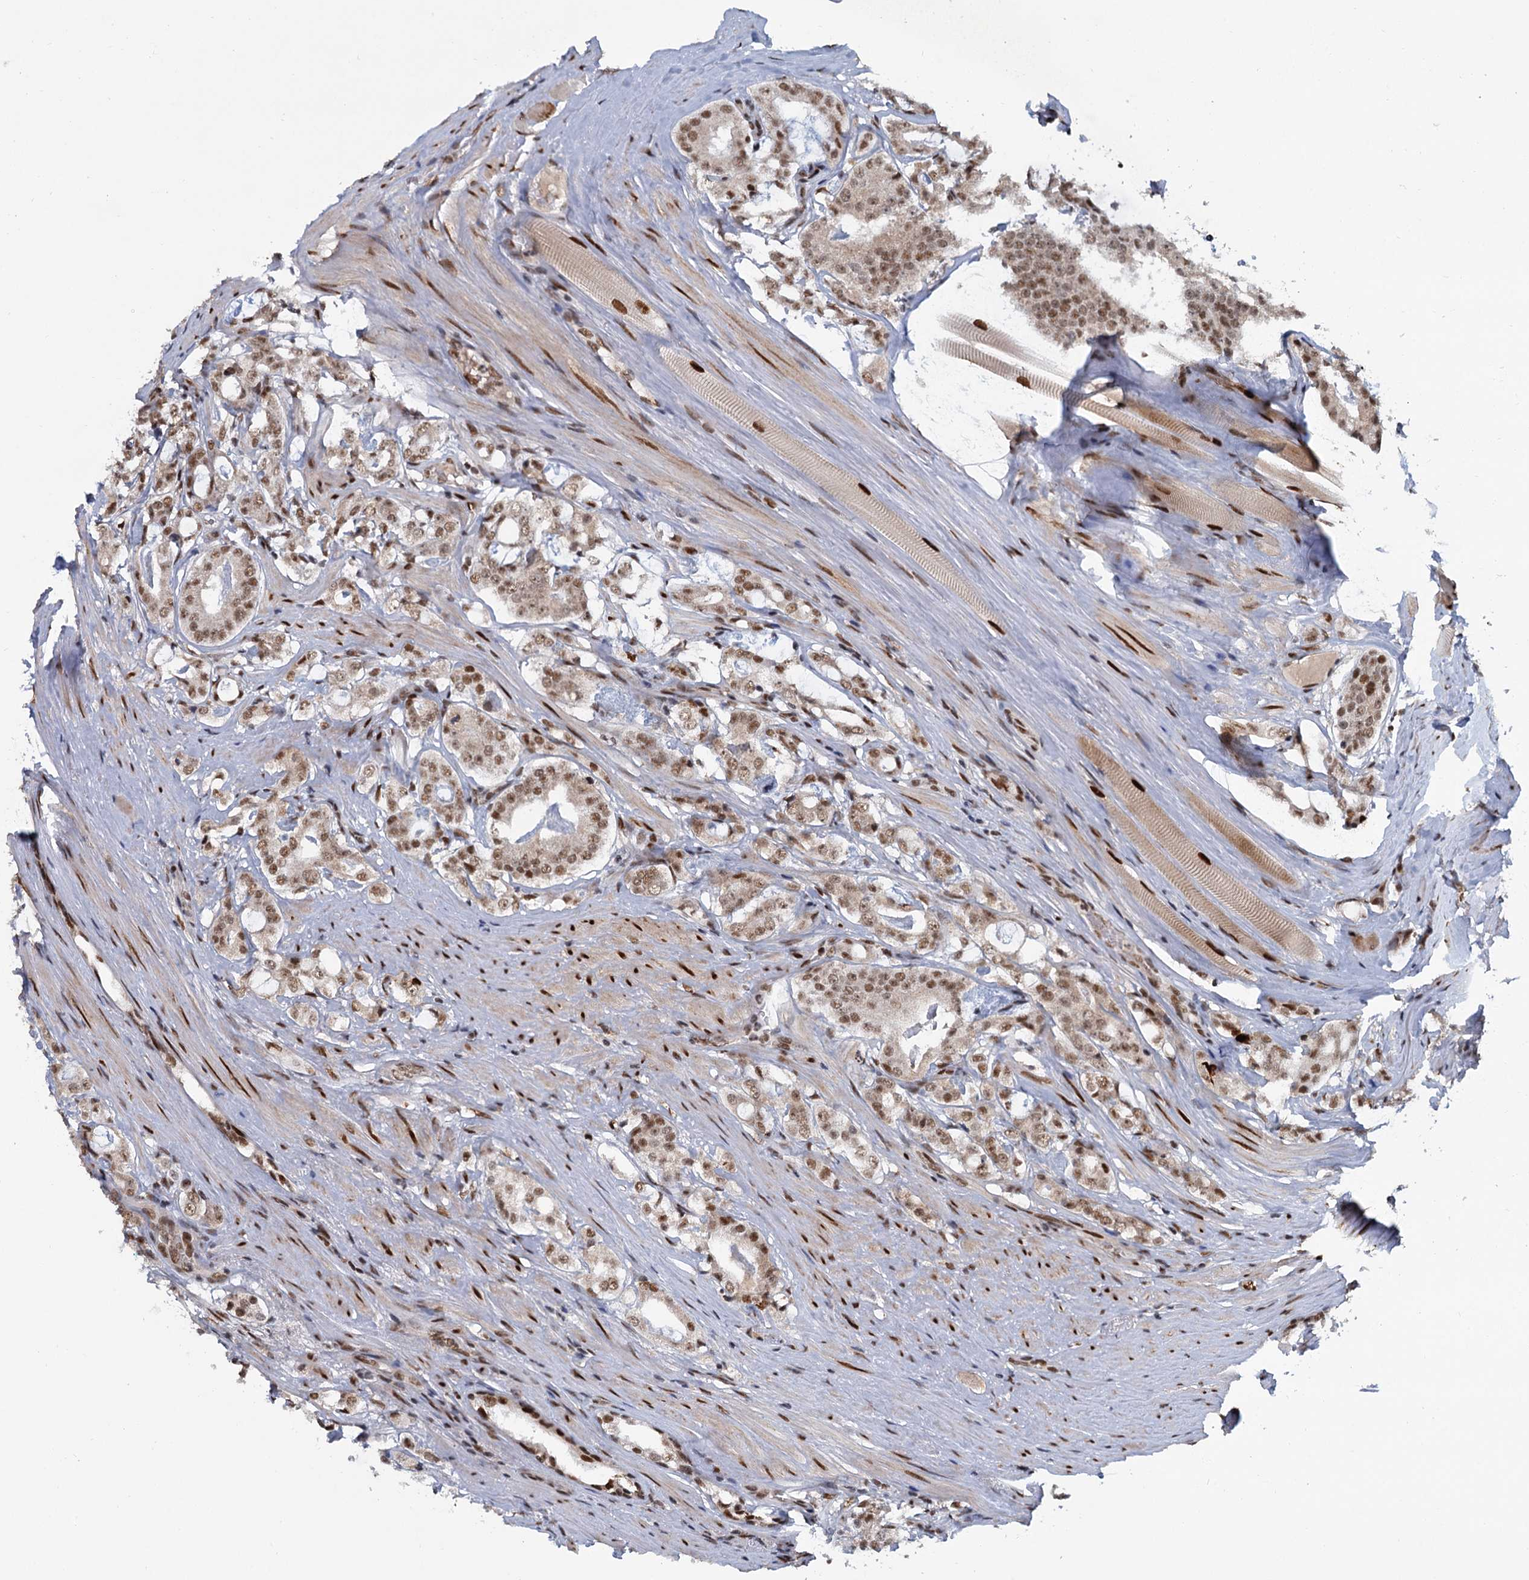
{"staining": {"intensity": "moderate", "quantity": ">75%", "location": "nuclear"}, "tissue": "prostate cancer", "cell_type": "Tumor cells", "image_type": "cancer", "snomed": [{"axis": "morphology", "description": "Adenocarcinoma, High grade"}, {"axis": "topography", "description": "Prostate"}], "caption": "Immunohistochemical staining of prostate cancer (adenocarcinoma (high-grade)) shows moderate nuclear protein expression in about >75% of tumor cells.", "gene": "WBP4", "patient": {"sex": "male", "age": 63}}